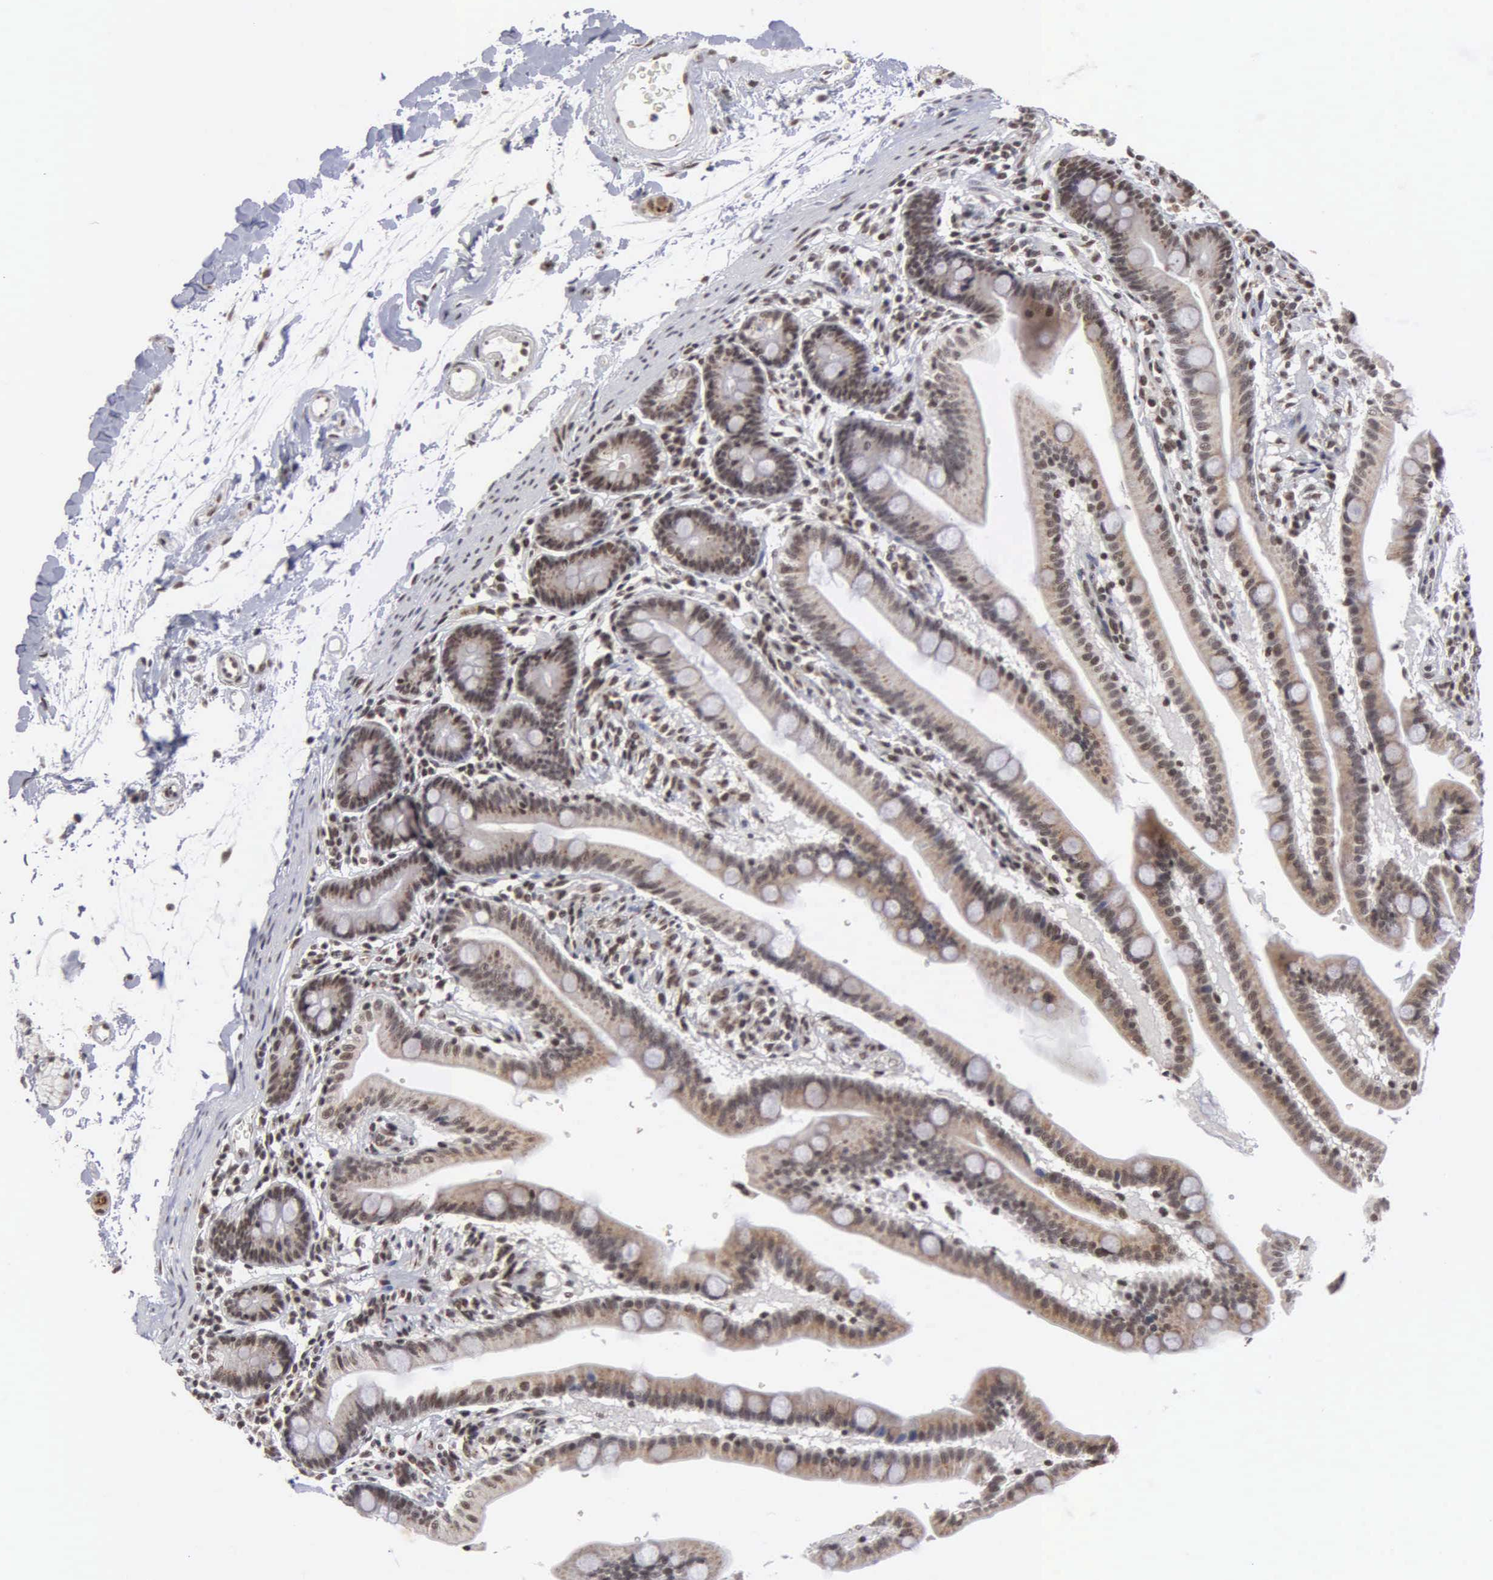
{"staining": {"intensity": "weak", "quantity": ">75%", "location": "nuclear"}, "tissue": "duodenum", "cell_type": "Glandular cells", "image_type": "normal", "snomed": [{"axis": "morphology", "description": "Normal tissue, NOS"}, {"axis": "topography", "description": "Duodenum"}], "caption": "High-magnification brightfield microscopy of benign duodenum stained with DAB (brown) and counterstained with hematoxylin (blue). glandular cells exhibit weak nuclear positivity is seen in about>75% of cells.", "gene": "GTF2A1", "patient": {"sex": "female", "age": 77}}